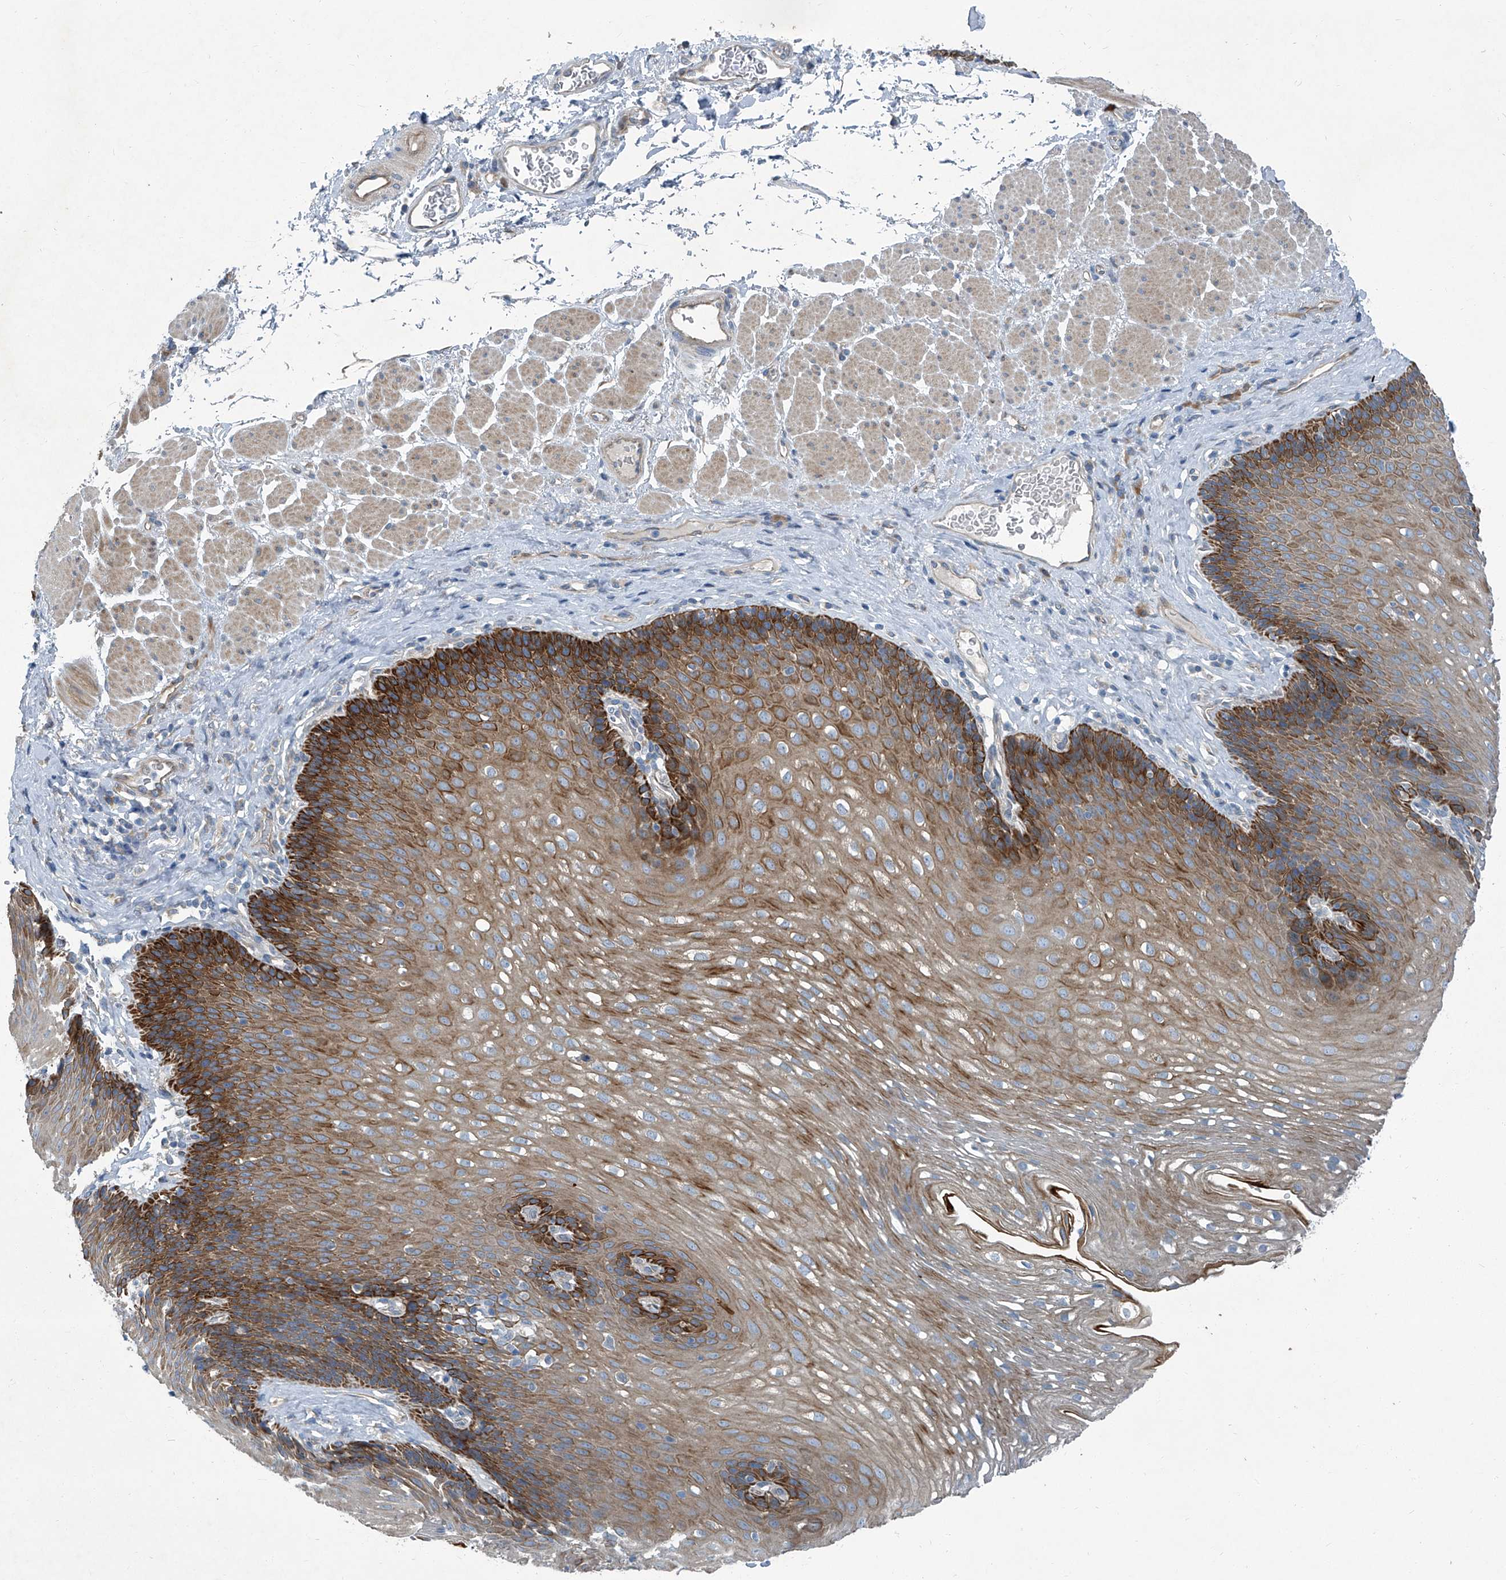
{"staining": {"intensity": "strong", "quantity": ">75%", "location": "cytoplasmic/membranous"}, "tissue": "esophagus", "cell_type": "Squamous epithelial cells", "image_type": "normal", "snomed": [{"axis": "morphology", "description": "Normal tissue, NOS"}, {"axis": "topography", "description": "Esophagus"}], "caption": "Protein staining of benign esophagus shows strong cytoplasmic/membranous expression in approximately >75% of squamous epithelial cells.", "gene": "SLC26A11", "patient": {"sex": "female", "age": 66}}